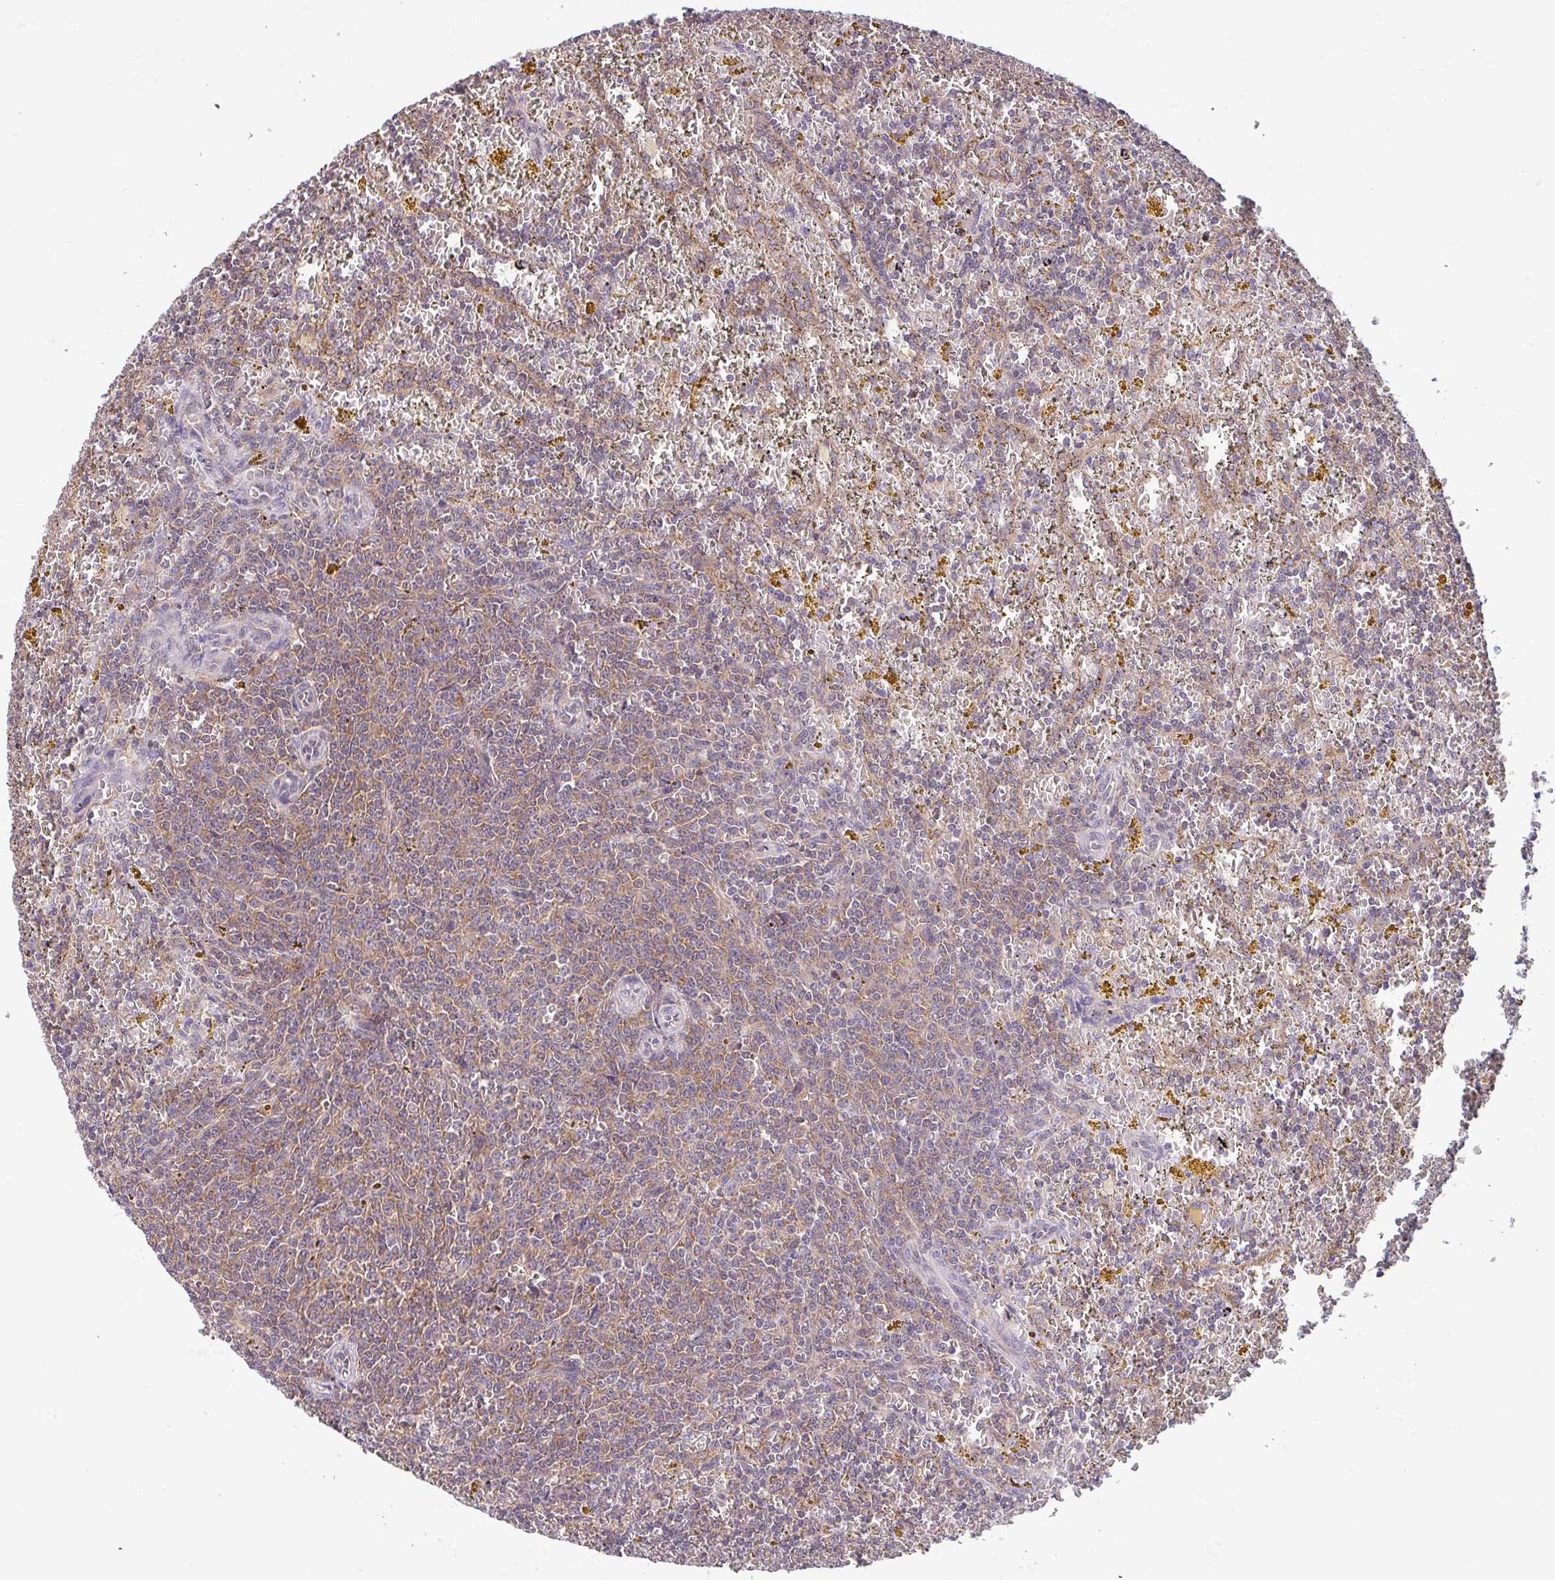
{"staining": {"intensity": "moderate", "quantity": ">75%", "location": "cytoplasmic/membranous"}, "tissue": "lymphoma", "cell_type": "Tumor cells", "image_type": "cancer", "snomed": [{"axis": "morphology", "description": "Malignant lymphoma, non-Hodgkin's type, Low grade"}, {"axis": "topography", "description": "Spleen"}, {"axis": "topography", "description": "Lymph node"}], "caption": "This photomicrograph reveals IHC staining of human malignant lymphoma, non-Hodgkin's type (low-grade), with medium moderate cytoplasmic/membranous expression in approximately >75% of tumor cells.", "gene": "RALBP1", "patient": {"sex": "female", "age": 66}}